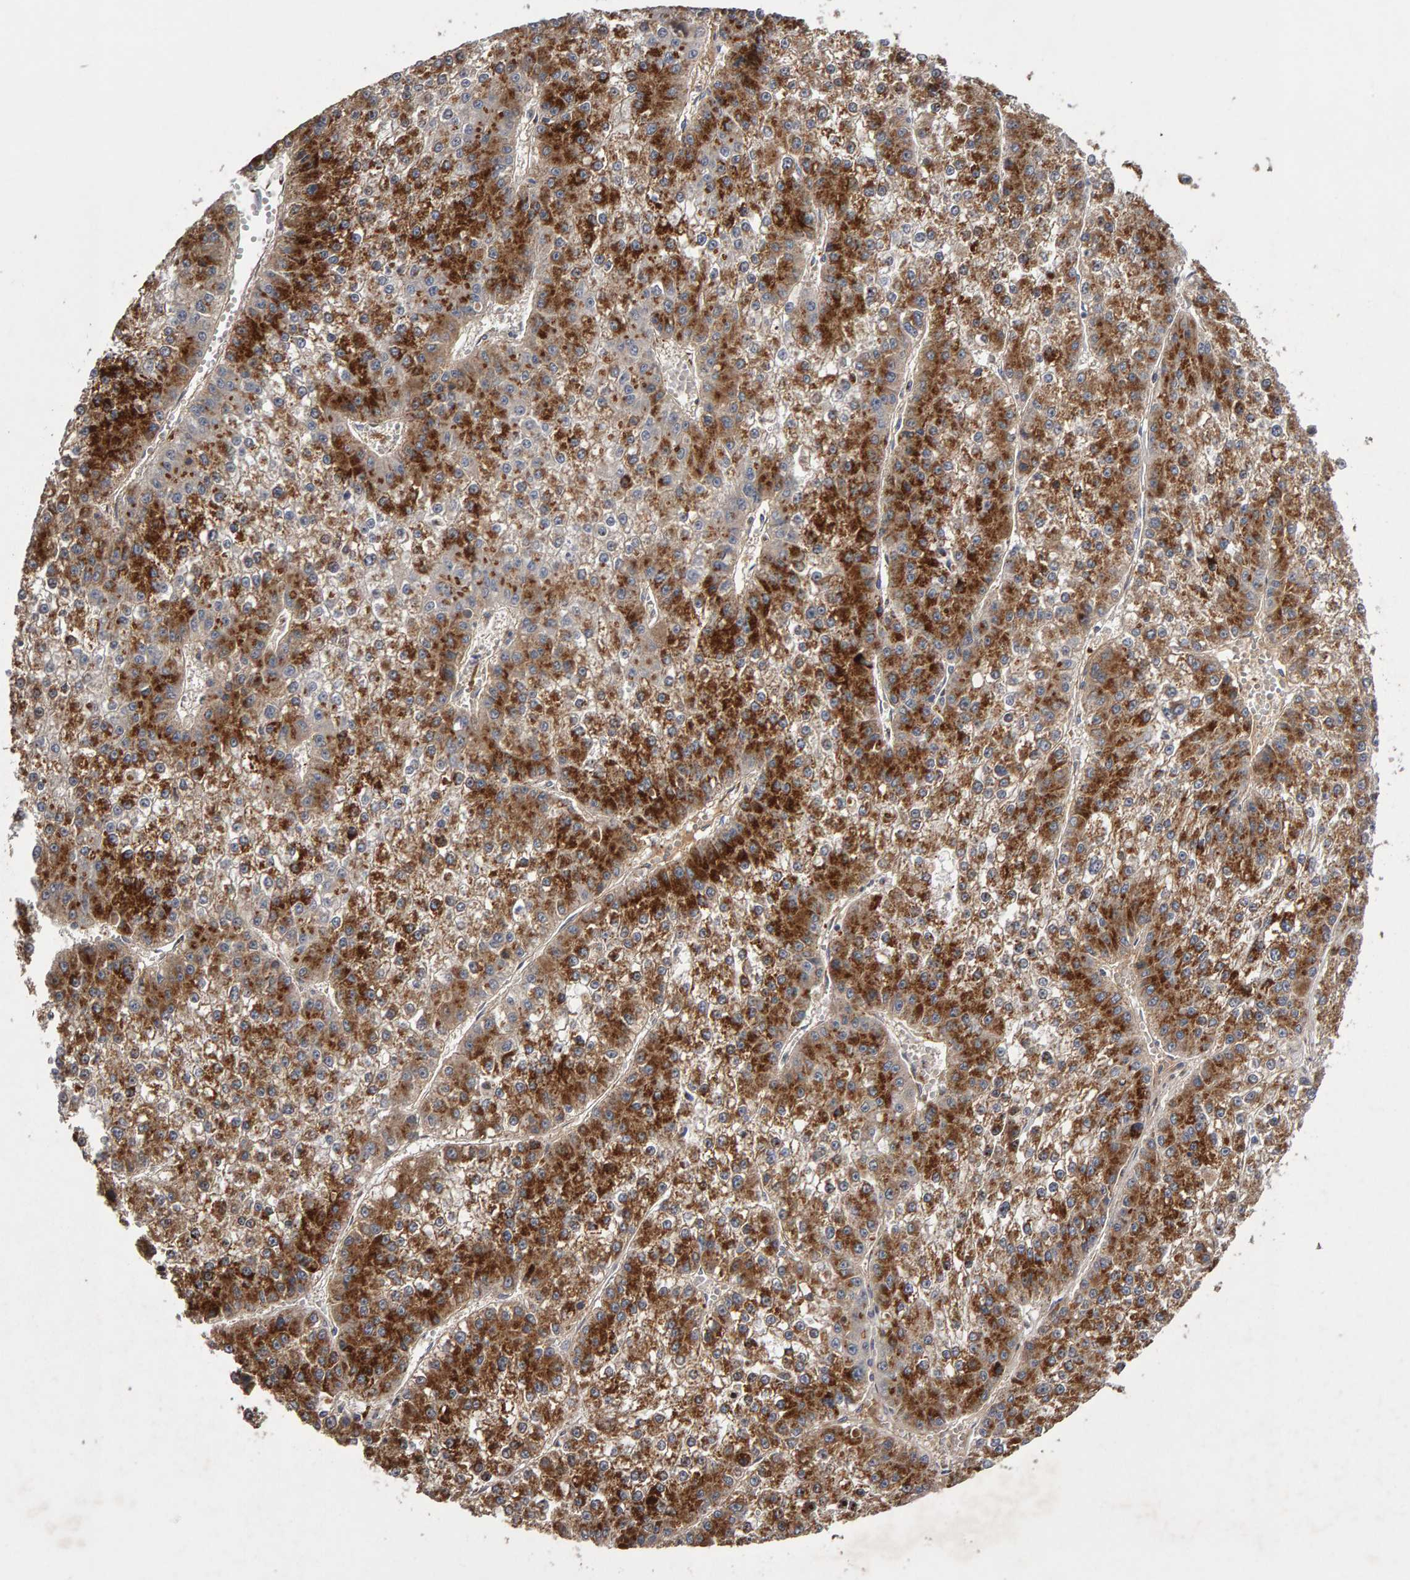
{"staining": {"intensity": "strong", "quantity": ">75%", "location": "cytoplasmic/membranous"}, "tissue": "liver cancer", "cell_type": "Tumor cells", "image_type": "cancer", "snomed": [{"axis": "morphology", "description": "Carcinoma, Hepatocellular, NOS"}, {"axis": "topography", "description": "Liver"}], "caption": "This is an image of immunohistochemistry (IHC) staining of liver hepatocellular carcinoma, which shows strong expression in the cytoplasmic/membranous of tumor cells.", "gene": "CANT1", "patient": {"sex": "female", "age": 73}}